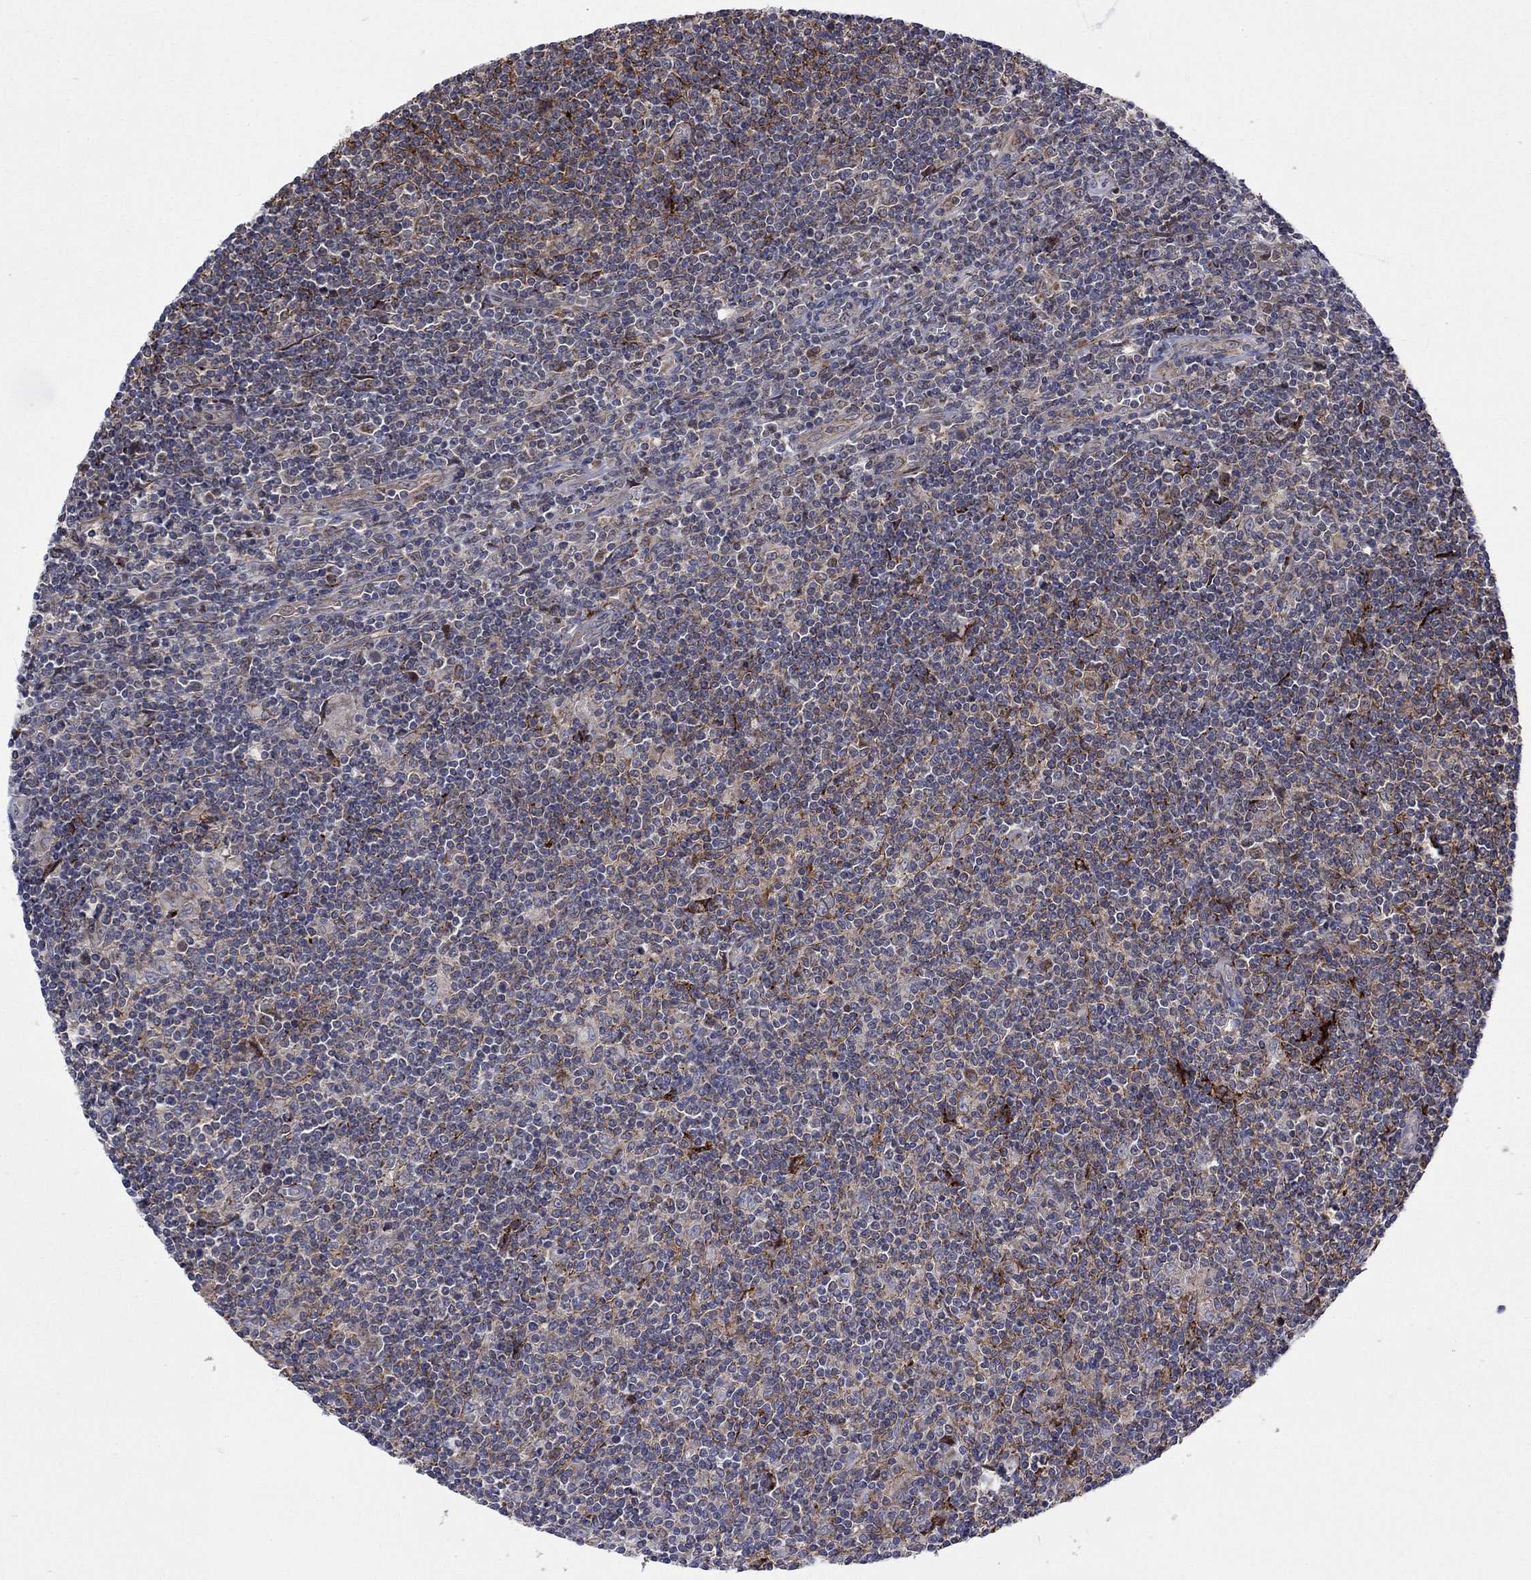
{"staining": {"intensity": "negative", "quantity": "none", "location": "none"}, "tissue": "lymphoma", "cell_type": "Tumor cells", "image_type": "cancer", "snomed": [{"axis": "morphology", "description": "Hodgkin's disease, NOS"}, {"axis": "topography", "description": "Lymph node"}], "caption": "The immunohistochemistry photomicrograph has no significant positivity in tumor cells of Hodgkin's disease tissue.", "gene": "SLC35F2", "patient": {"sex": "male", "age": 40}}